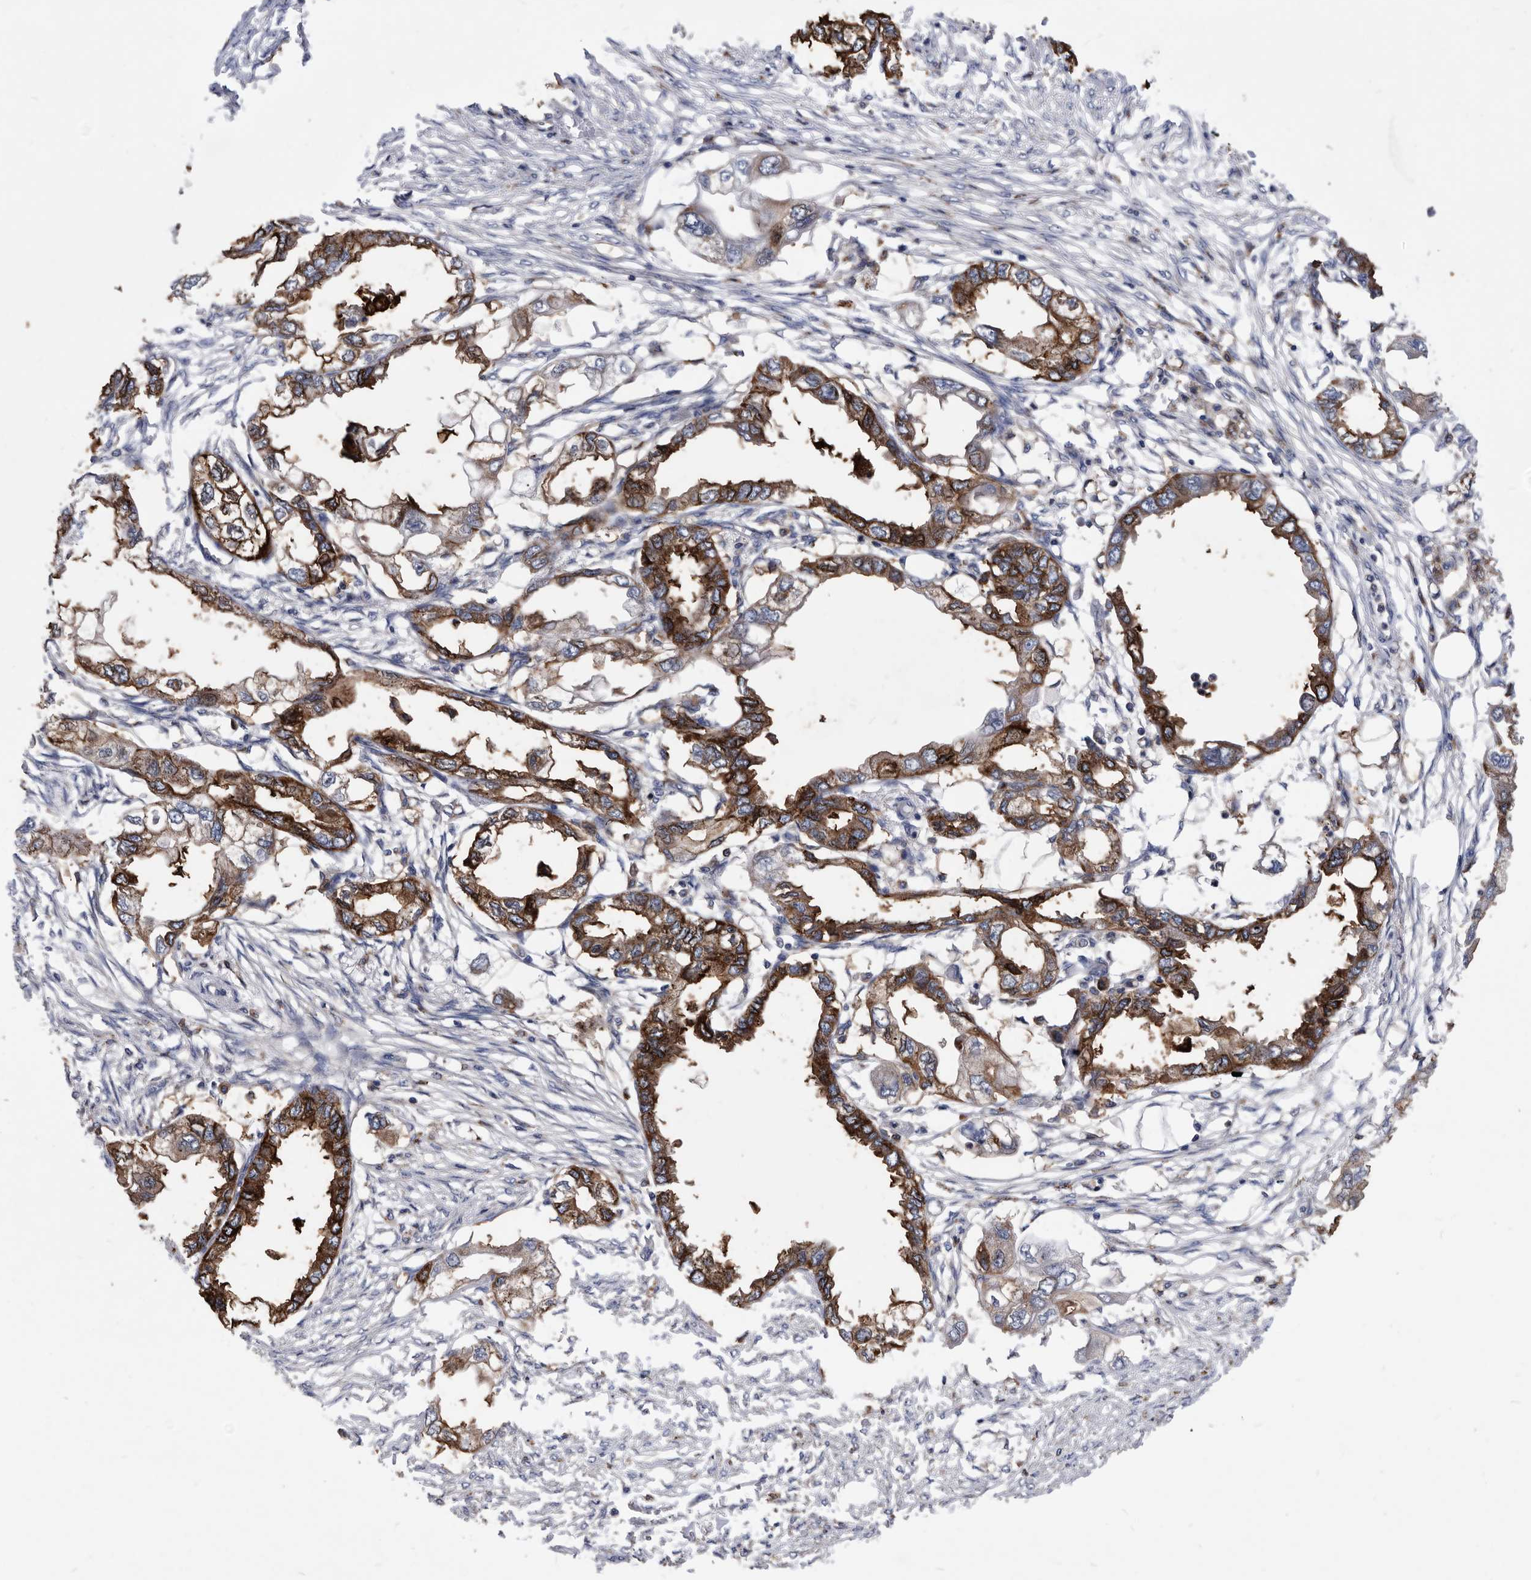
{"staining": {"intensity": "strong", "quantity": ">75%", "location": "cytoplasmic/membranous"}, "tissue": "endometrial cancer", "cell_type": "Tumor cells", "image_type": "cancer", "snomed": [{"axis": "morphology", "description": "Adenocarcinoma, NOS"}, {"axis": "morphology", "description": "Adenocarcinoma, metastatic, NOS"}, {"axis": "topography", "description": "Adipose tissue"}, {"axis": "topography", "description": "Endometrium"}], "caption": "Endometrial cancer stained for a protein (brown) shows strong cytoplasmic/membranous positive expression in about >75% of tumor cells.", "gene": "BAIAP3", "patient": {"sex": "female", "age": 67}}